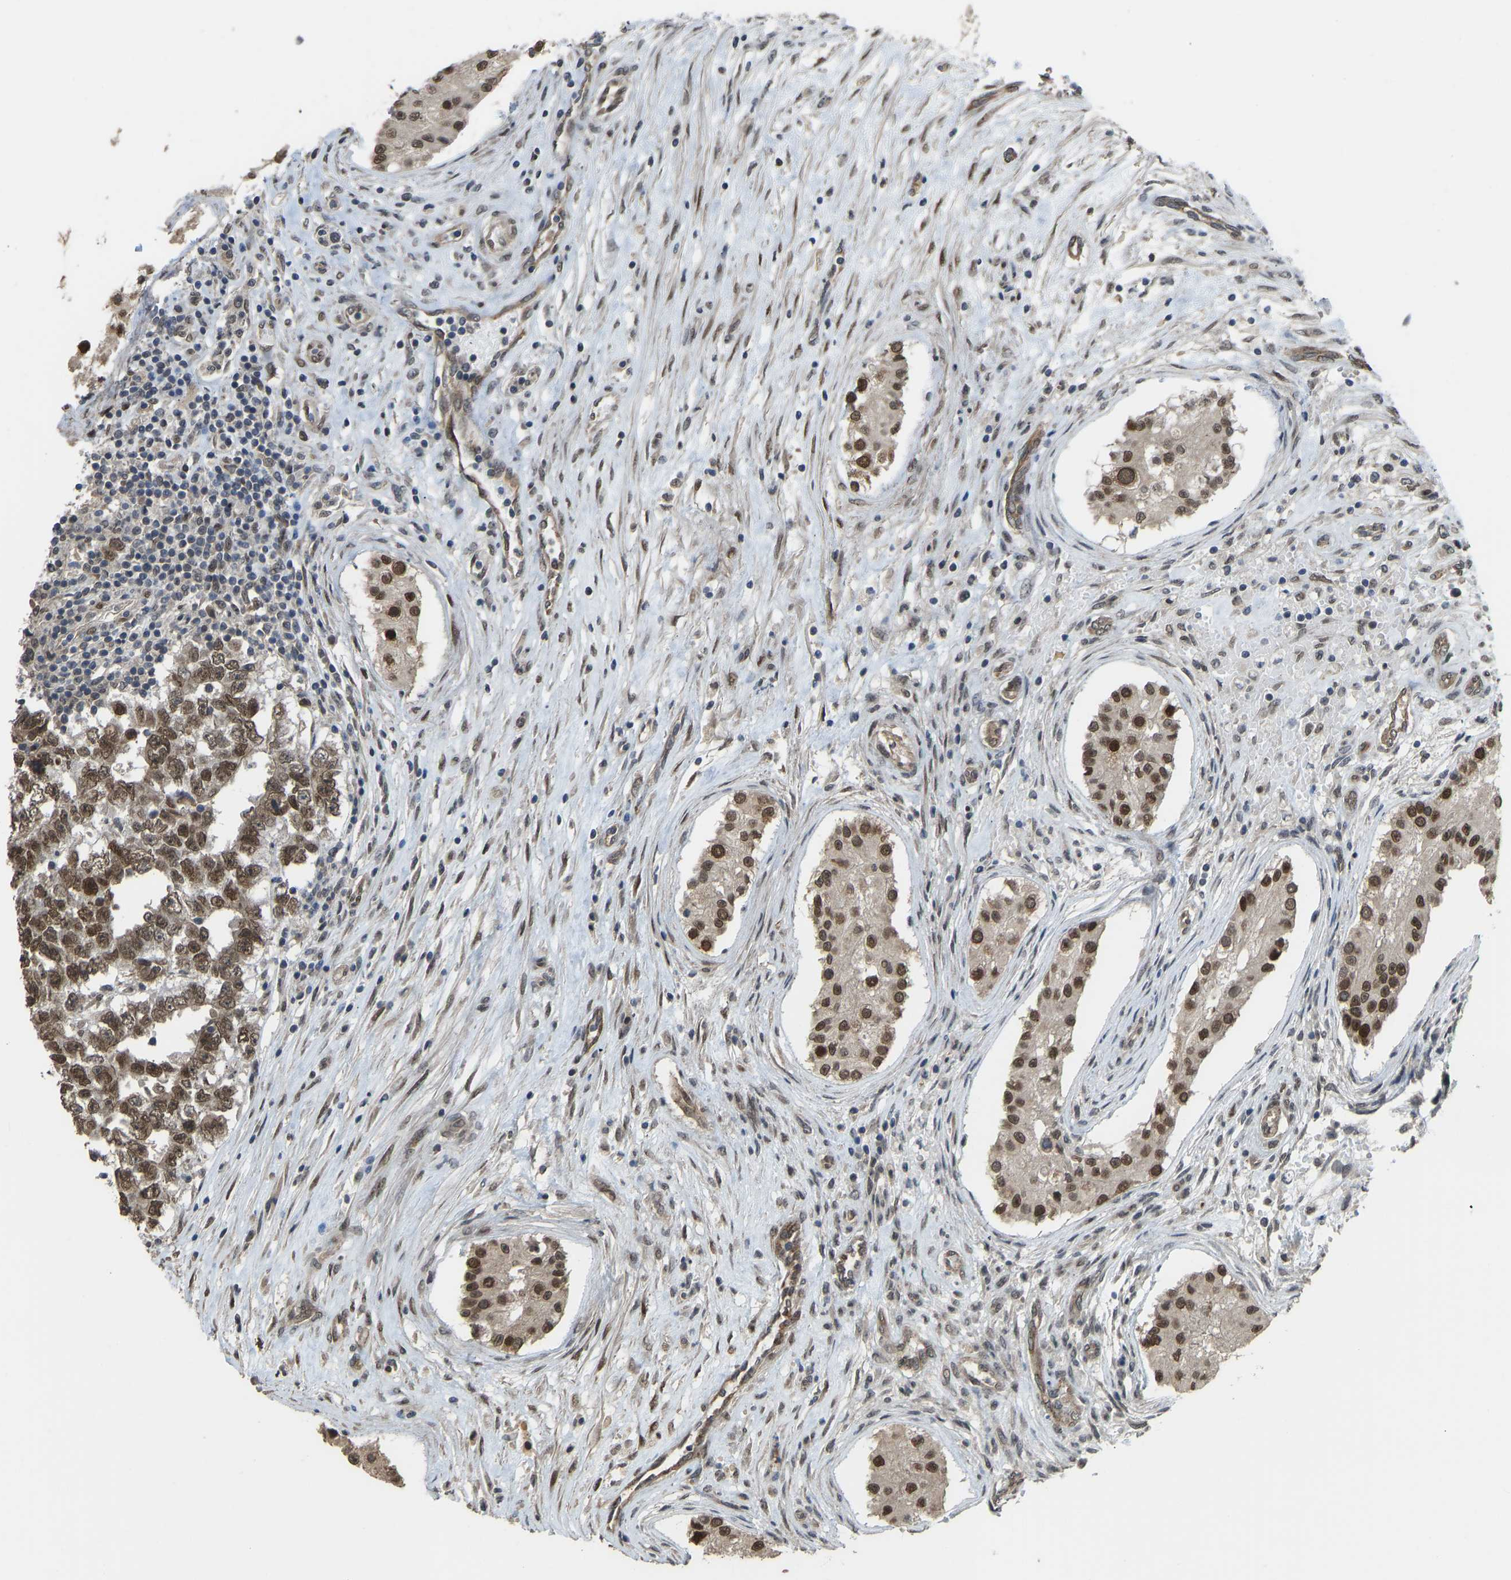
{"staining": {"intensity": "moderate", "quantity": "25%-75%", "location": "nuclear"}, "tissue": "testis cancer", "cell_type": "Tumor cells", "image_type": "cancer", "snomed": [{"axis": "morphology", "description": "Carcinoma, Embryonal, NOS"}, {"axis": "topography", "description": "Testis"}], "caption": "DAB (3,3'-diaminobenzidine) immunohistochemical staining of human embryonal carcinoma (testis) shows moderate nuclear protein expression in about 25%-75% of tumor cells.", "gene": "KPNA6", "patient": {"sex": "male", "age": 25}}